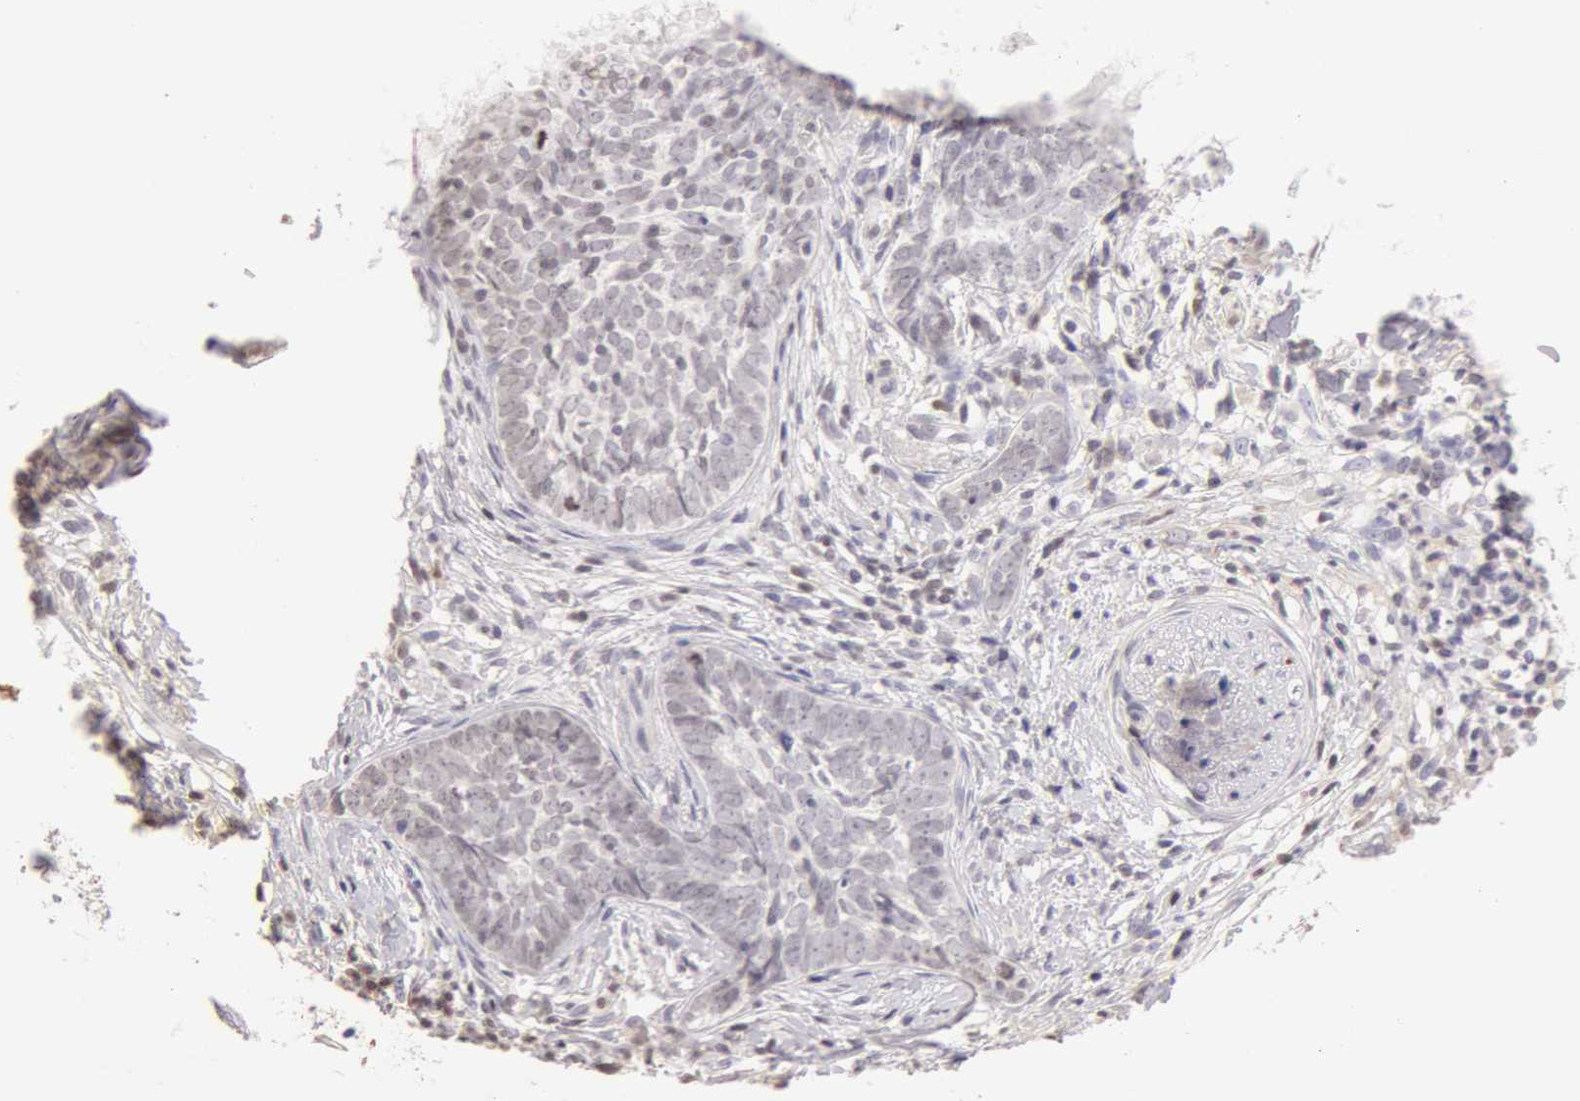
{"staining": {"intensity": "negative", "quantity": "none", "location": "none"}, "tissue": "skin cancer", "cell_type": "Tumor cells", "image_type": "cancer", "snomed": [{"axis": "morphology", "description": "Basal cell carcinoma"}, {"axis": "topography", "description": "Skin"}], "caption": "Immunohistochemistry of human skin cancer exhibits no staining in tumor cells.", "gene": "AHSG", "patient": {"sex": "female", "age": 81}}